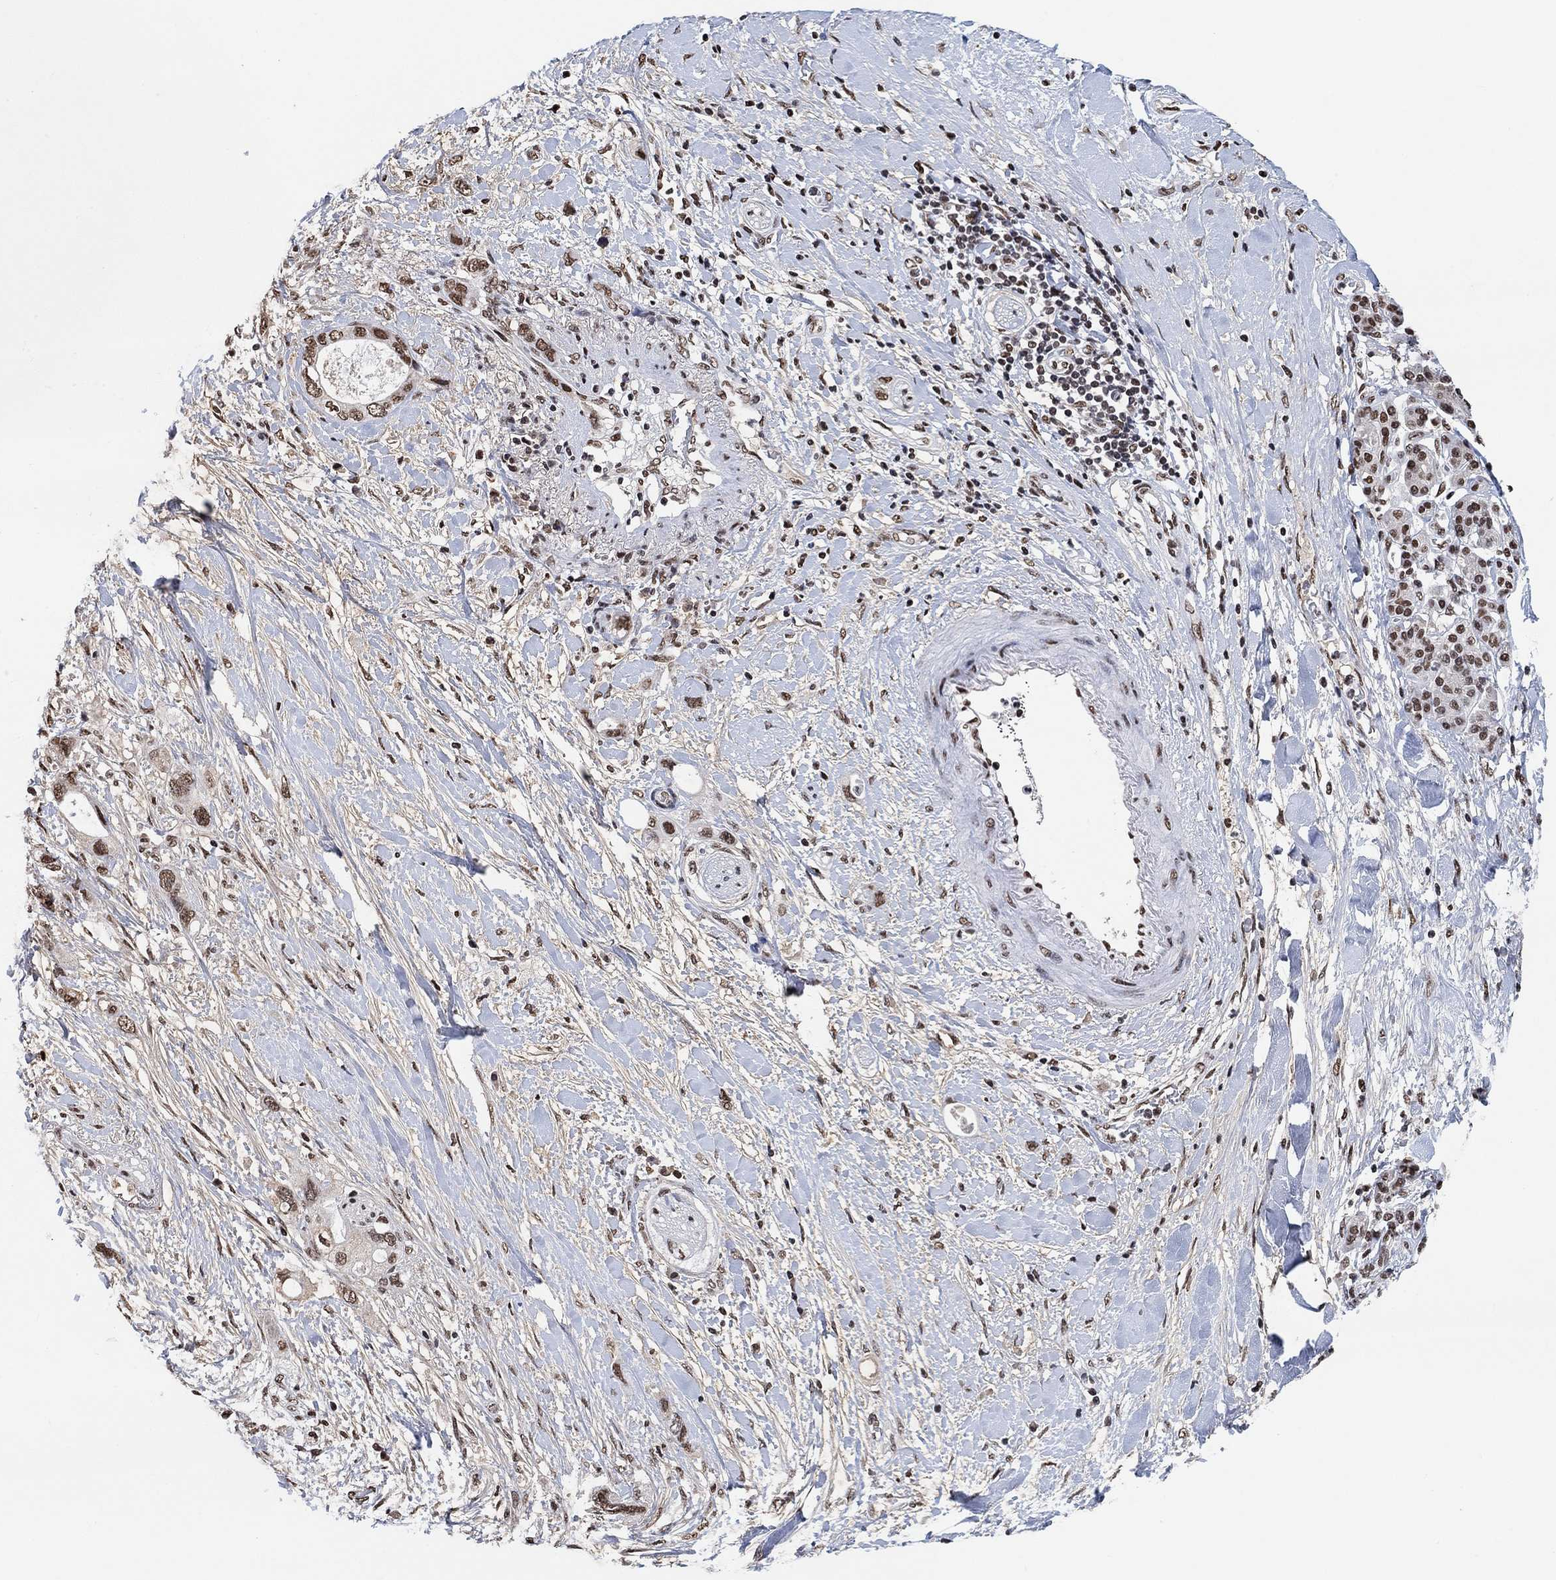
{"staining": {"intensity": "moderate", "quantity": ">75%", "location": "nuclear"}, "tissue": "pancreatic cancer", "cell_type": "Tumor cells", "image_type": "cancer", "snomed": [{"axis": "morphology", "description": "Adenocarcinoma, NOS"}, {"axis": "topography", "description": "Pancreas"}], "caption": "A high-resolution photomicrograph shows immunohistochemistry (IHC) staining of adenocarcinoma (pancreatic), which reveals moderate nuclear expression in about >75% of tumor cells.", "gene": "USP39", "patient": {"sex": "female", "age": 56}}